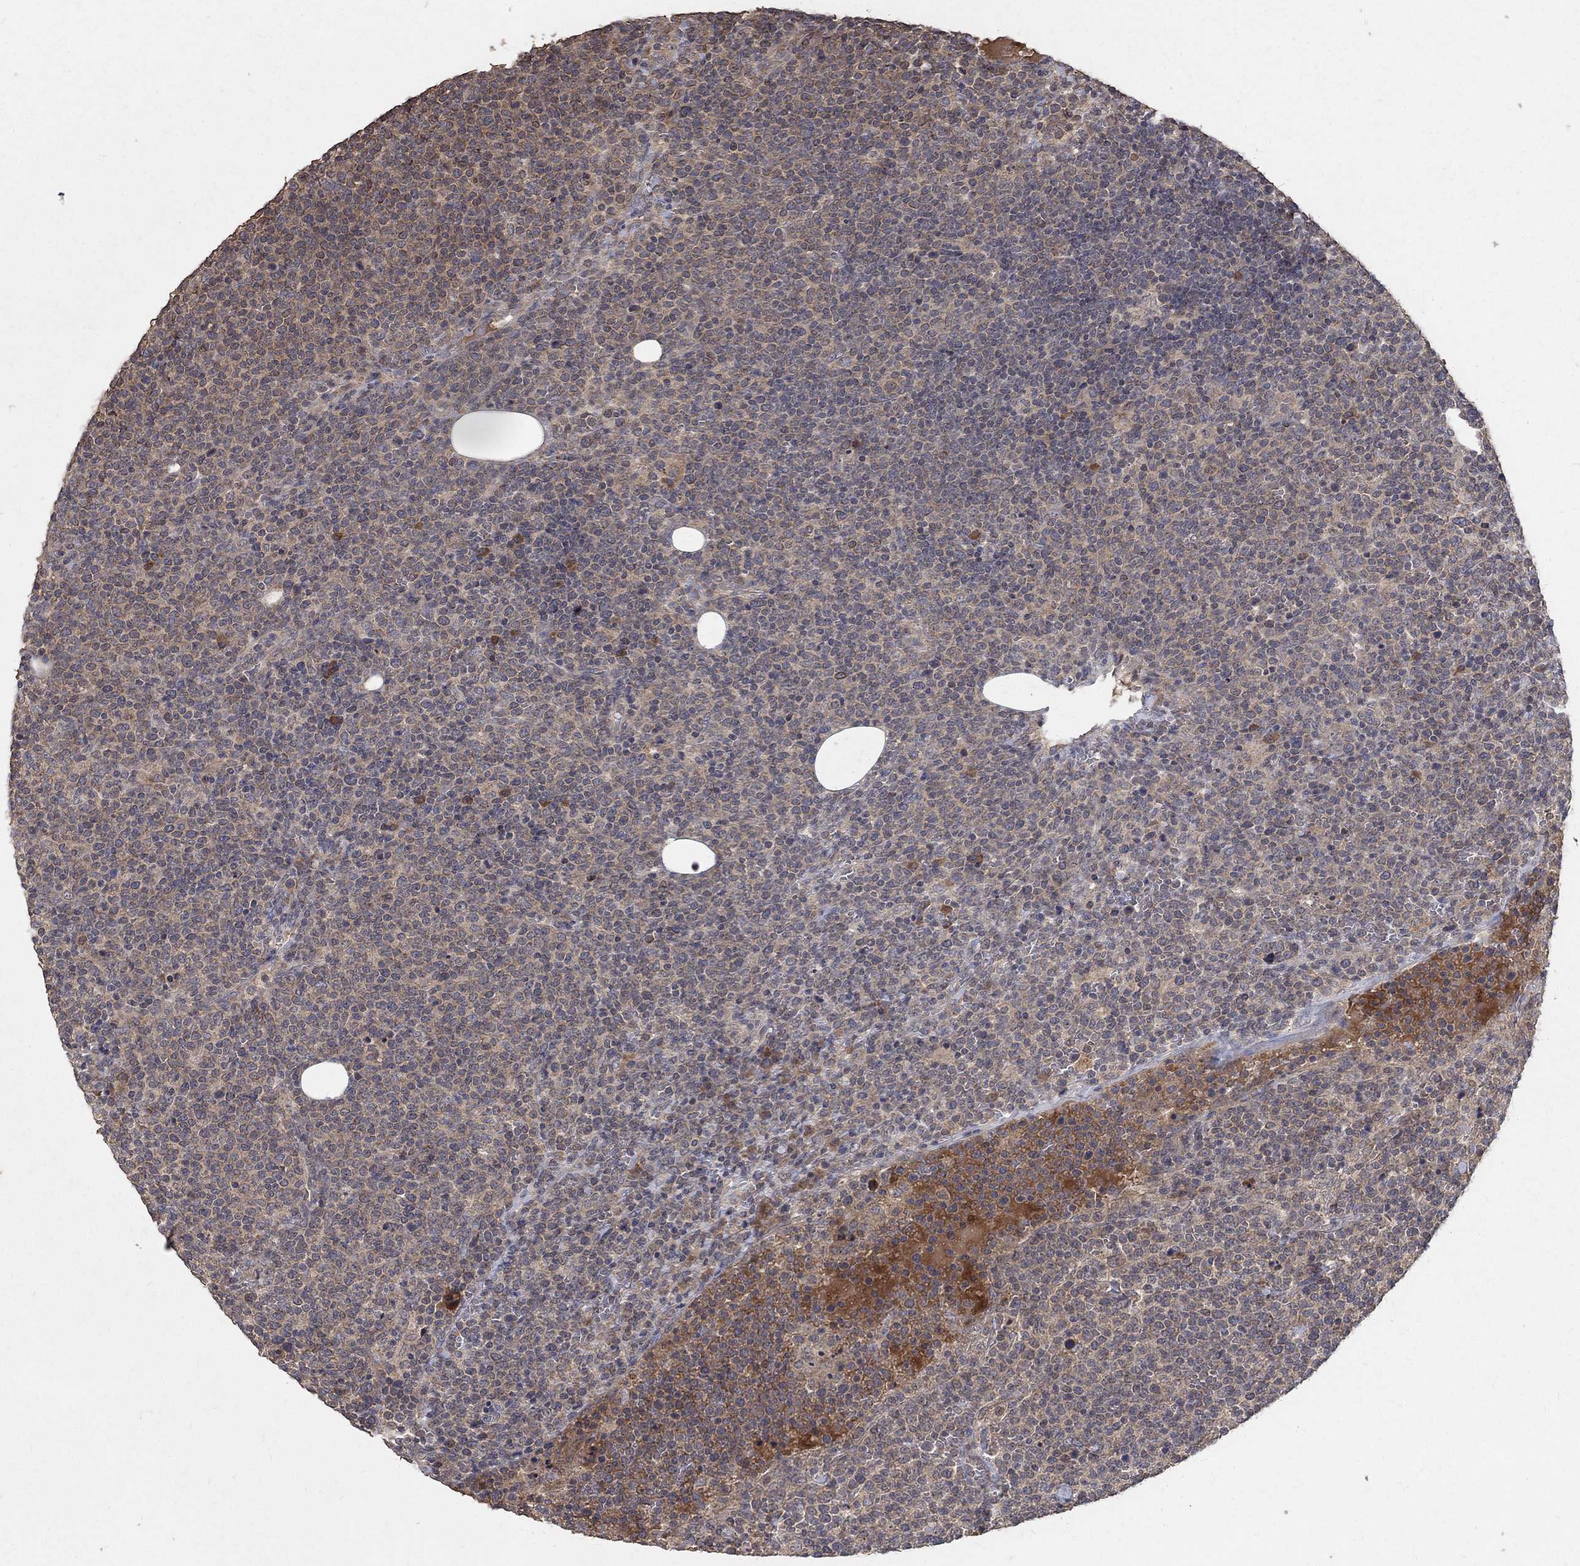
{"staining": {"intensity": "weak", "quantity": ">75%", "location": "cytoplasmic/membranous"}, "tissue": "lymphoma", "cell_type": "Tumor cells", "image_type": "cancer", "snomed": [{"axis": "morphology", "description": "Malignant lymphoma, non-Hodgkin's type, High grade"}, {"axis": "topography", "description": "Lymph node"}], "caption": "Immunohistochemistry micrograph of human malignant lymphoma, non-Hodgkin's type (high-grade) stained for a protein (brown), which exhibits low levels of weak cytoplasmic/membranous expression in about >75% of tumor cells.", "gene": "C17orf75", "patient": {"sex": "male", "age": 61}}